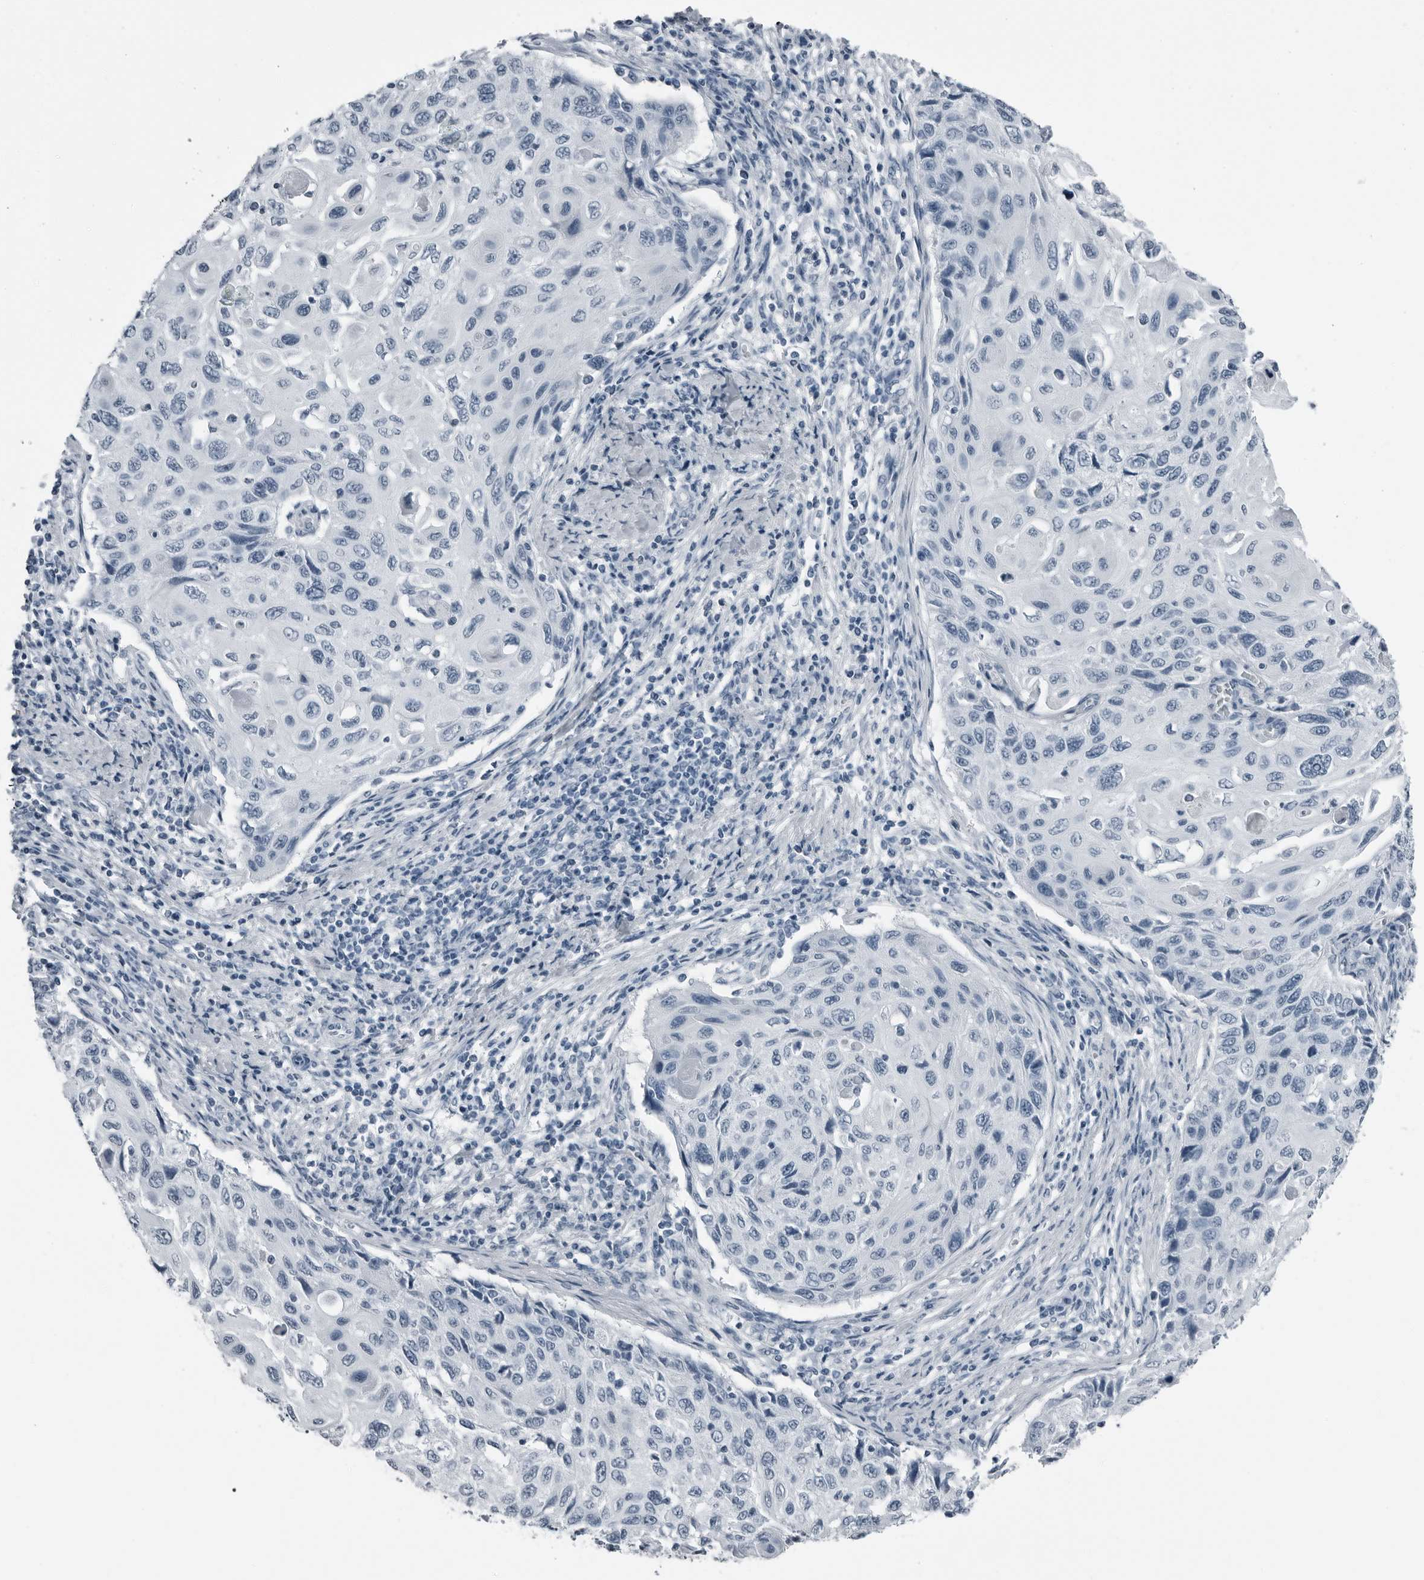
{"staining": {"intensity": "negative", "quantity": "none", "location": "none"}, "tissue": "cervical cancer", "cell_type": "Tumor cells", "image_type": "cancer", "snomed": [{"axis": "morphology", "description": "Squamous cell carcinoma, NOS"}, {"axis": "topography", "description": "Cervix"}], "caption": "Tumor cells are negative for protein expression in human squamous cell carcinoma (cervical).", "gene": "PRSS1", "patient": {"sex": "female", "age": 70}}